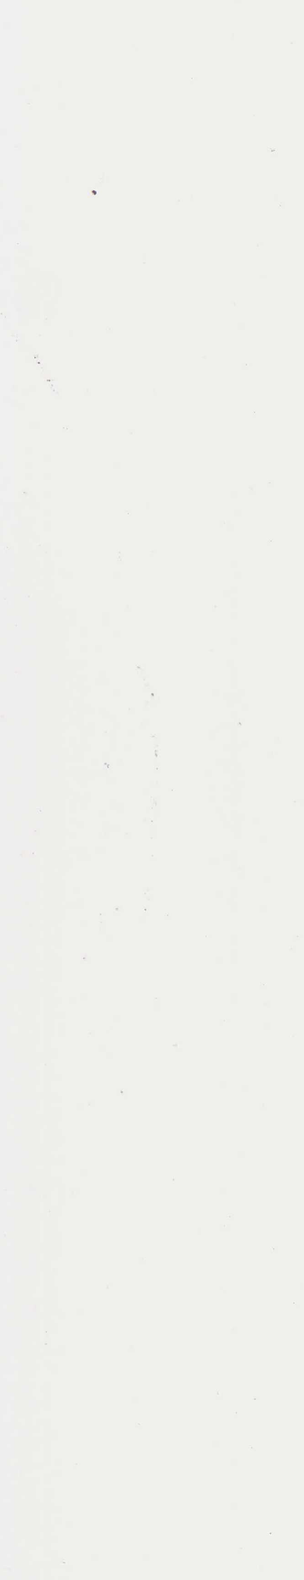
{"staining": {"intensity": "strong", "quantity": ">75%", "location": "nuclear"}, "tissue": "vagina", "cell_type": "Squamous epithelial cells", "image_type": "normal", "snomed": [{"axis": "morphology", "description": "Normal tissue, NOS"}, {"axis": "topography", "description": "Vagina"}], "caption": "Immunohistochemical staining of unremarkable vagina demonstrates strong nuclear protein staining in approximately >75% of squamous epithelial cells. The protein of interest is shown in brown color, while the nuclei are stained blue.", "gene": "TRMT2A", "patient": {"sex": "female", "age": 46}}